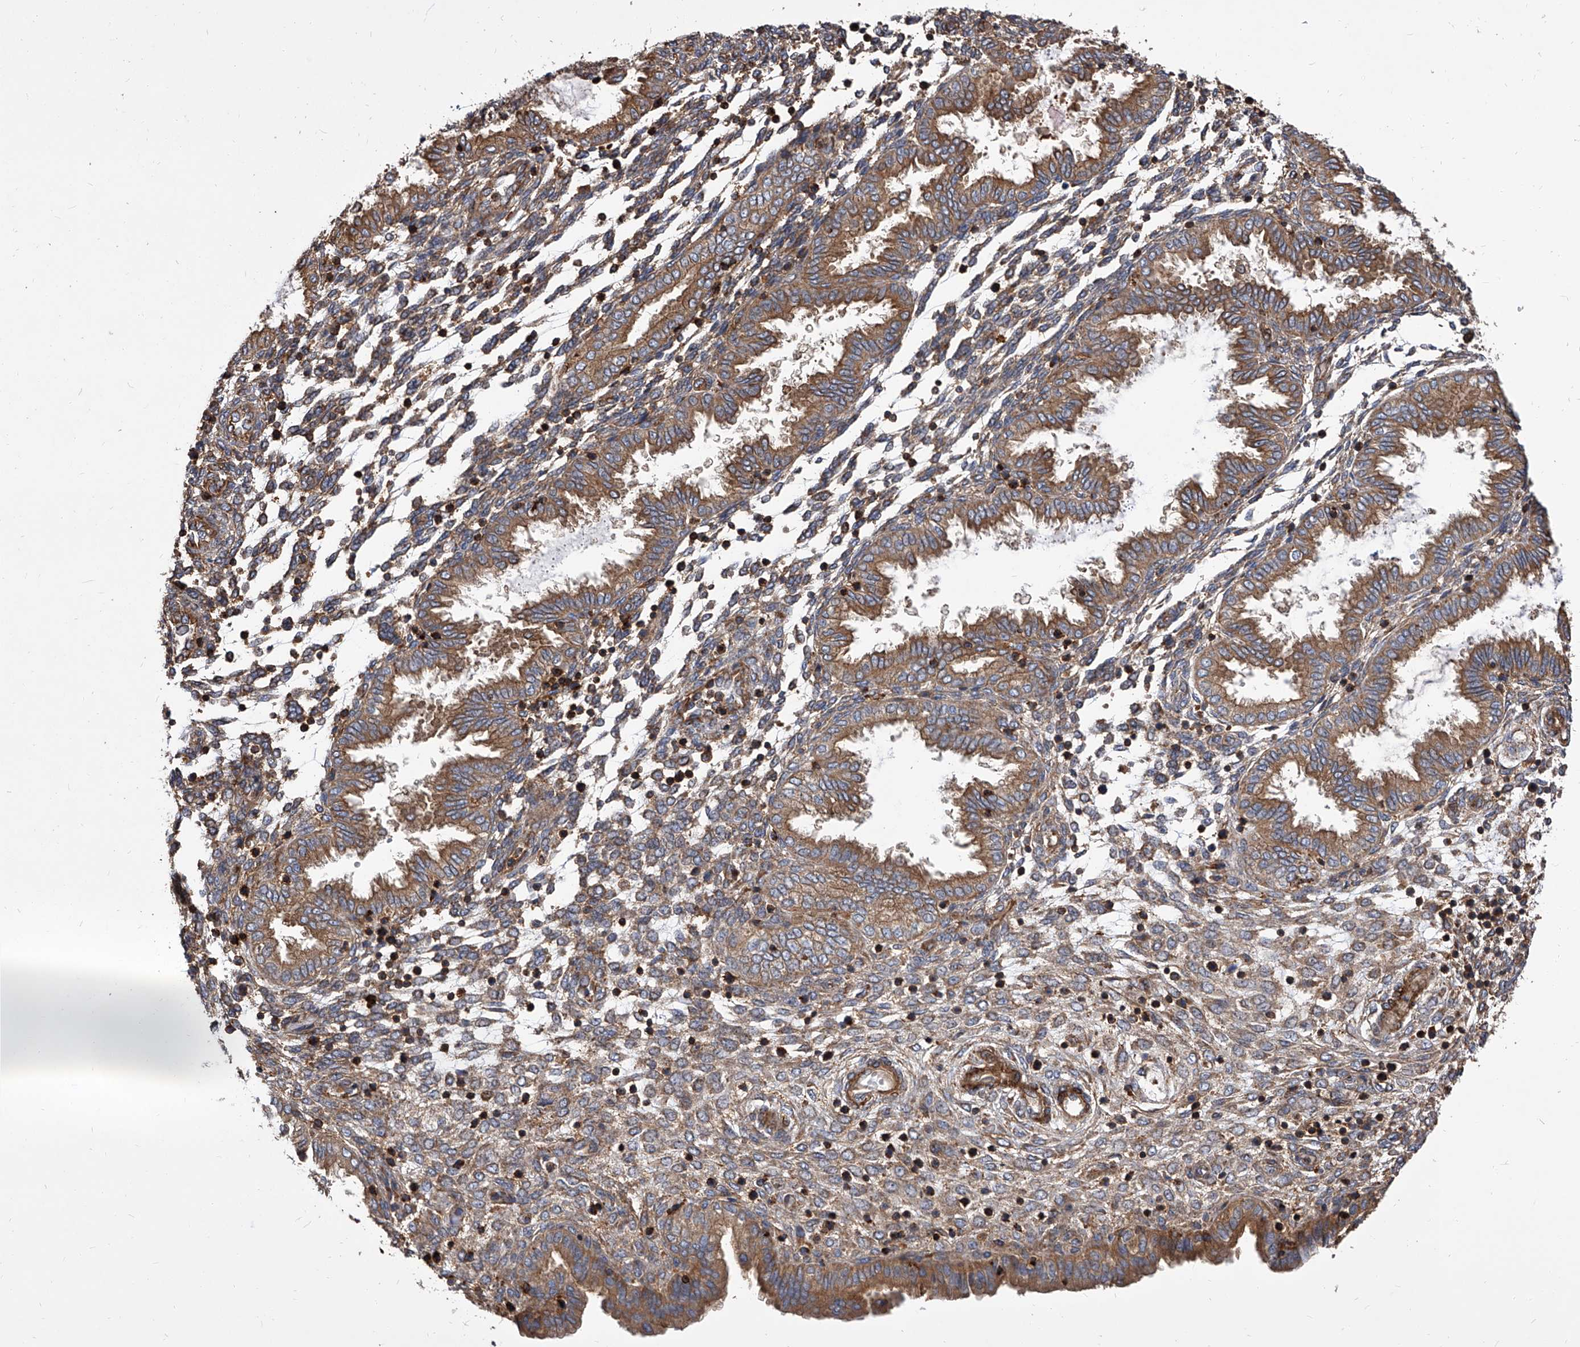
{"staining": {"intensity": "moderate", "quantity": "25%-75%", "location": "cytoplasmic/membranous"}, "tissue": "endometrium", "cell_type": "Cells in endometrial stroma", "image_type": "normal", "snomed": [{"axis": "morphology", "description": "Normal tissue, NOS"}, {"axis": "topography", "description": "Endometrium"}], "caption": "A histopathology image of human endometrium stained for a protein shows moderate cytoplasmic/membranous brown staining in cells in endometrial stroma. Using DAB (3,3'-diaminobenzidine) (brown) and hematoxylin (blue) stains, captured at high magnification using brightfield microscopy.", "gene": "PISD", "patient": {"sex": "female", "age": 33}}